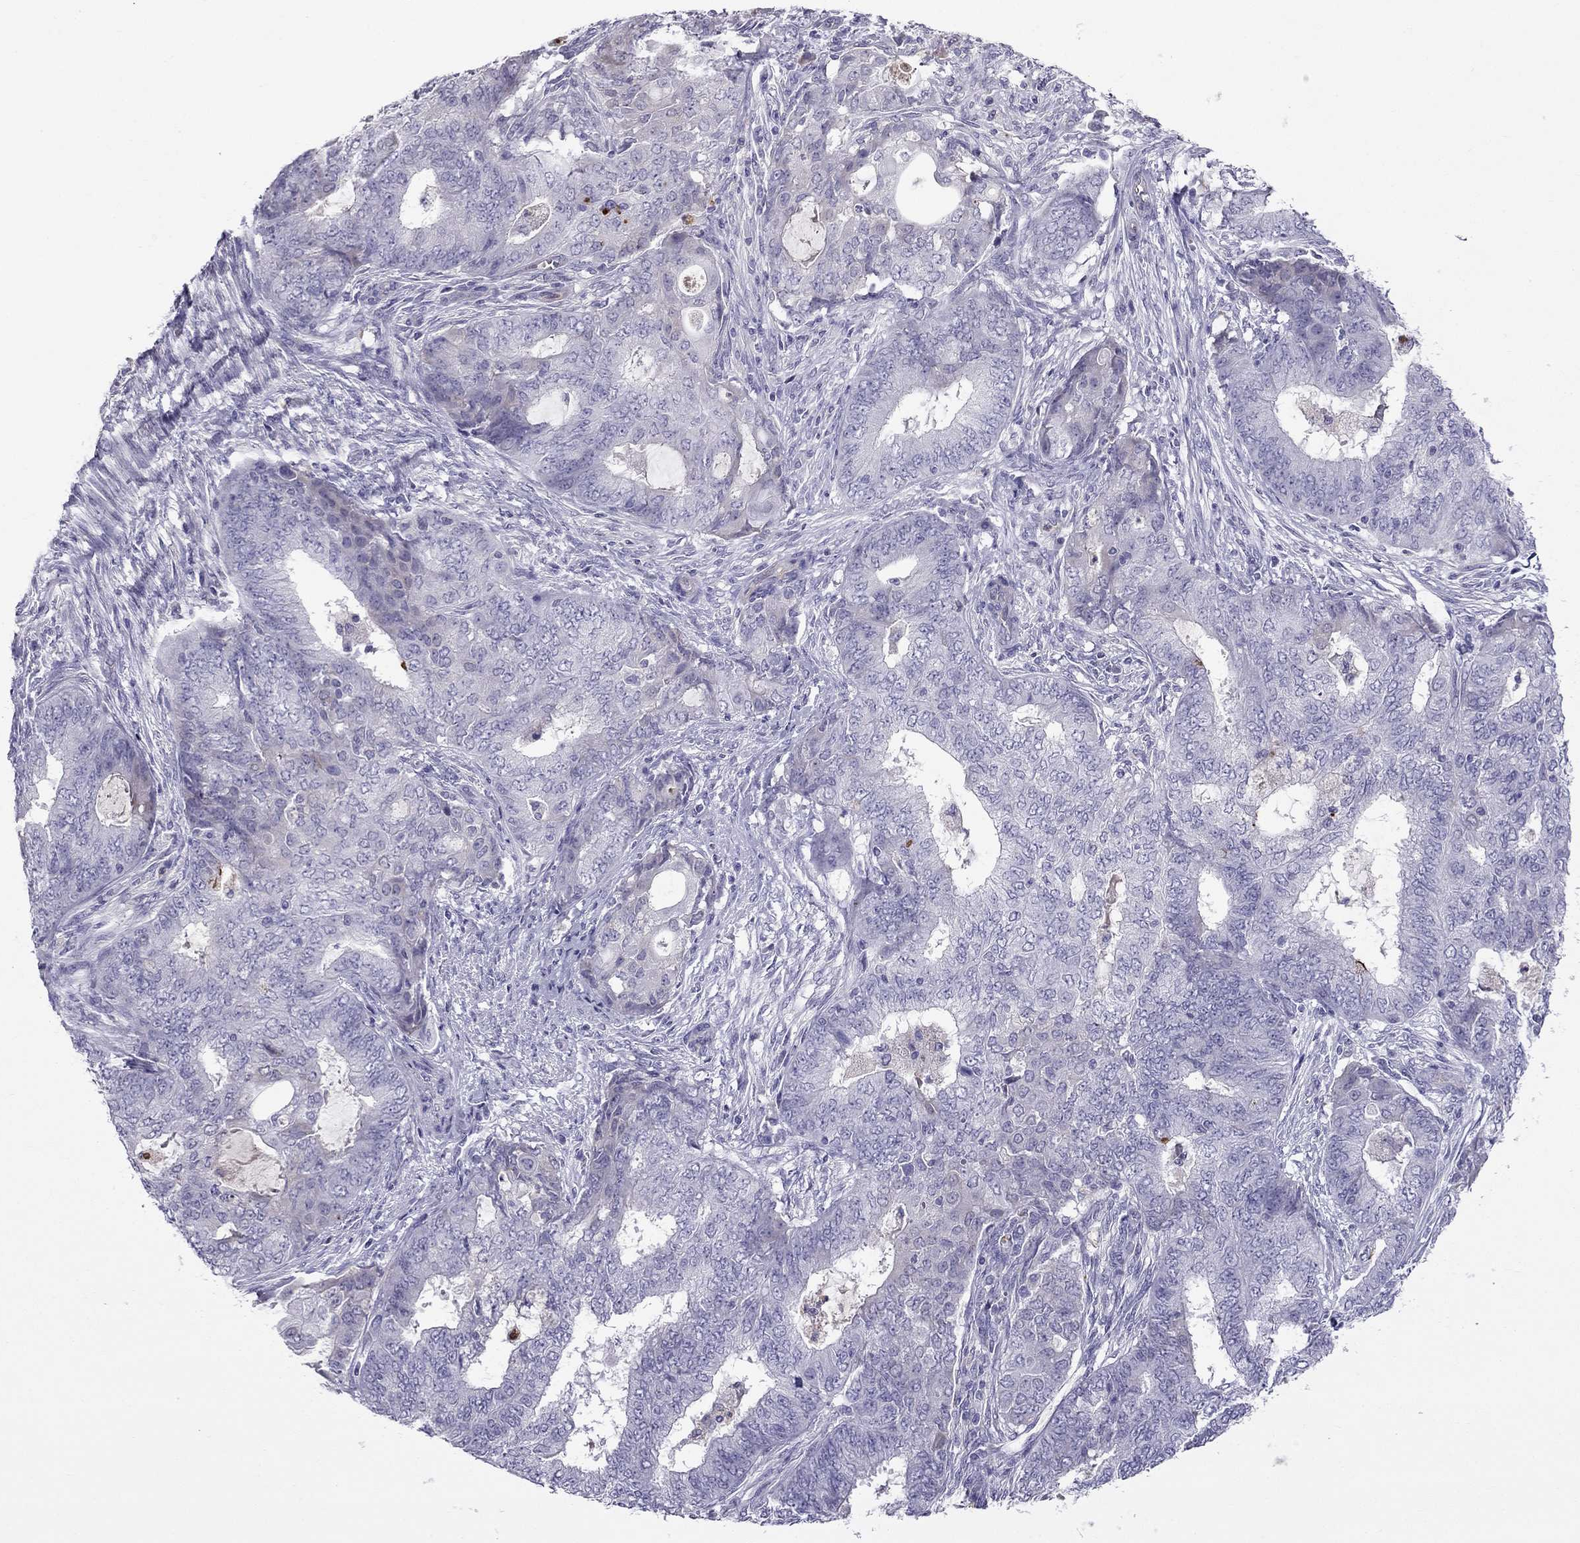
{"staining": {"intensity": "negative", "quantity": "none", "location": "none"}, "tissue": "endometrial cancer", "cell_type": "Tumor cells", "image_type": "cancer", "snomed": [{"axis": "morphology", "description": "Adenocarcinoma, NOS"}, {"axis": "topography", "description": "Endometrium"}], "caption": "High magnification brightfield microscopy of endometrial cancer (adenocarcinoma) stained with DAB (3,3'-diaminobenzidine) (brown) and counterstained with hematoxylin (blue): tumor cells show no significant expression. (DAB immunohistochemistry, high magnification).", "gene": "STOML3", "patient": {"sex": "female", "age": 62}}